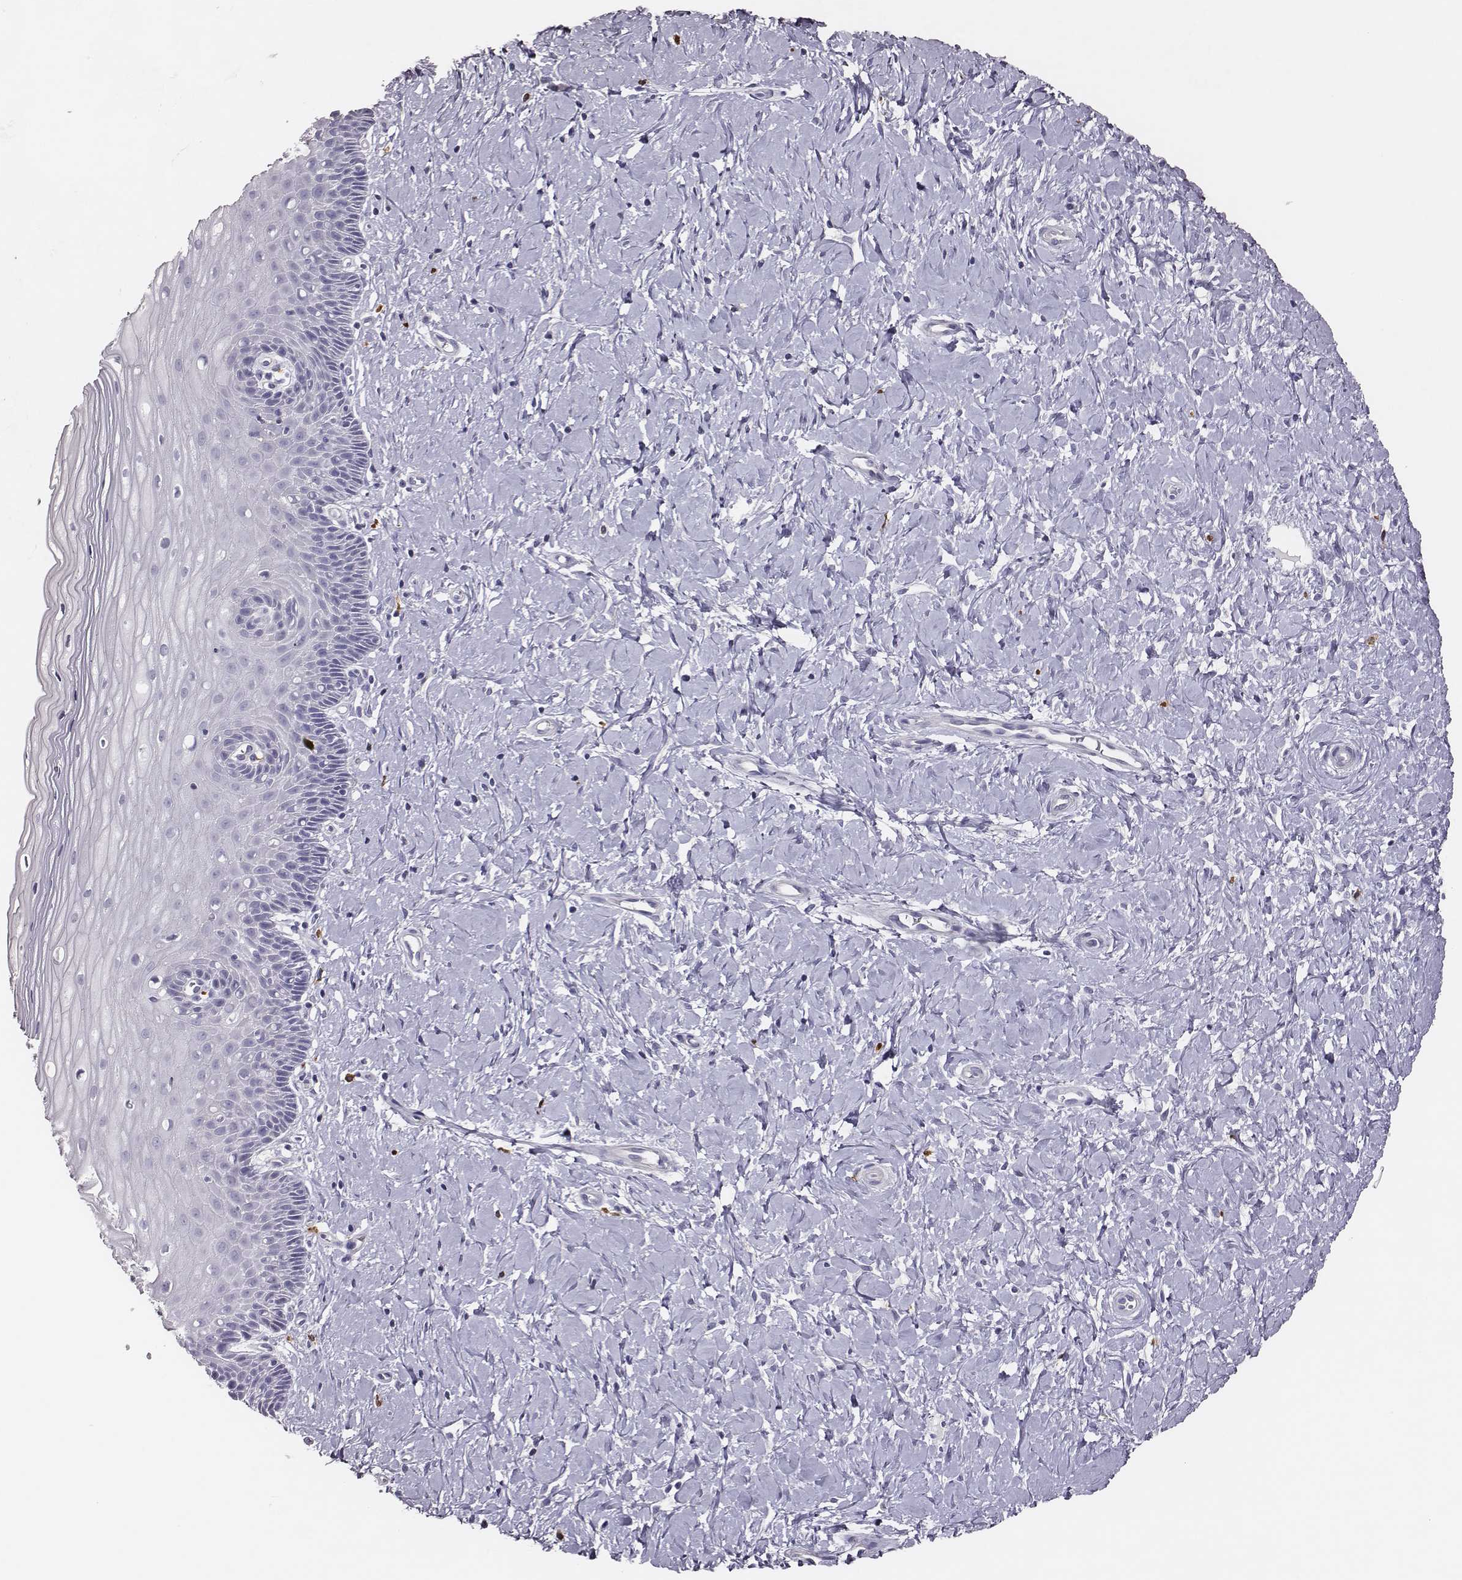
{"staining": {"intensity": "negative", "quantity": "none", "location": "none"}, "tissue": "cervix", "cell_type": "Glandular cells", "image_type": "normal", "snomed": [{"axis": "morphology", "description": "Normal tissue, NOS"}, {"axis": "topography", "description": "Cervix"}], "caption": "Immunohistochemistry photomicrograph of unremarkable cervix: cervix stained with DAB exhibits no significant protein expression in glandular cells.", "gene": "P2RY10", "patient": {"sex": "female", "age": 37}}